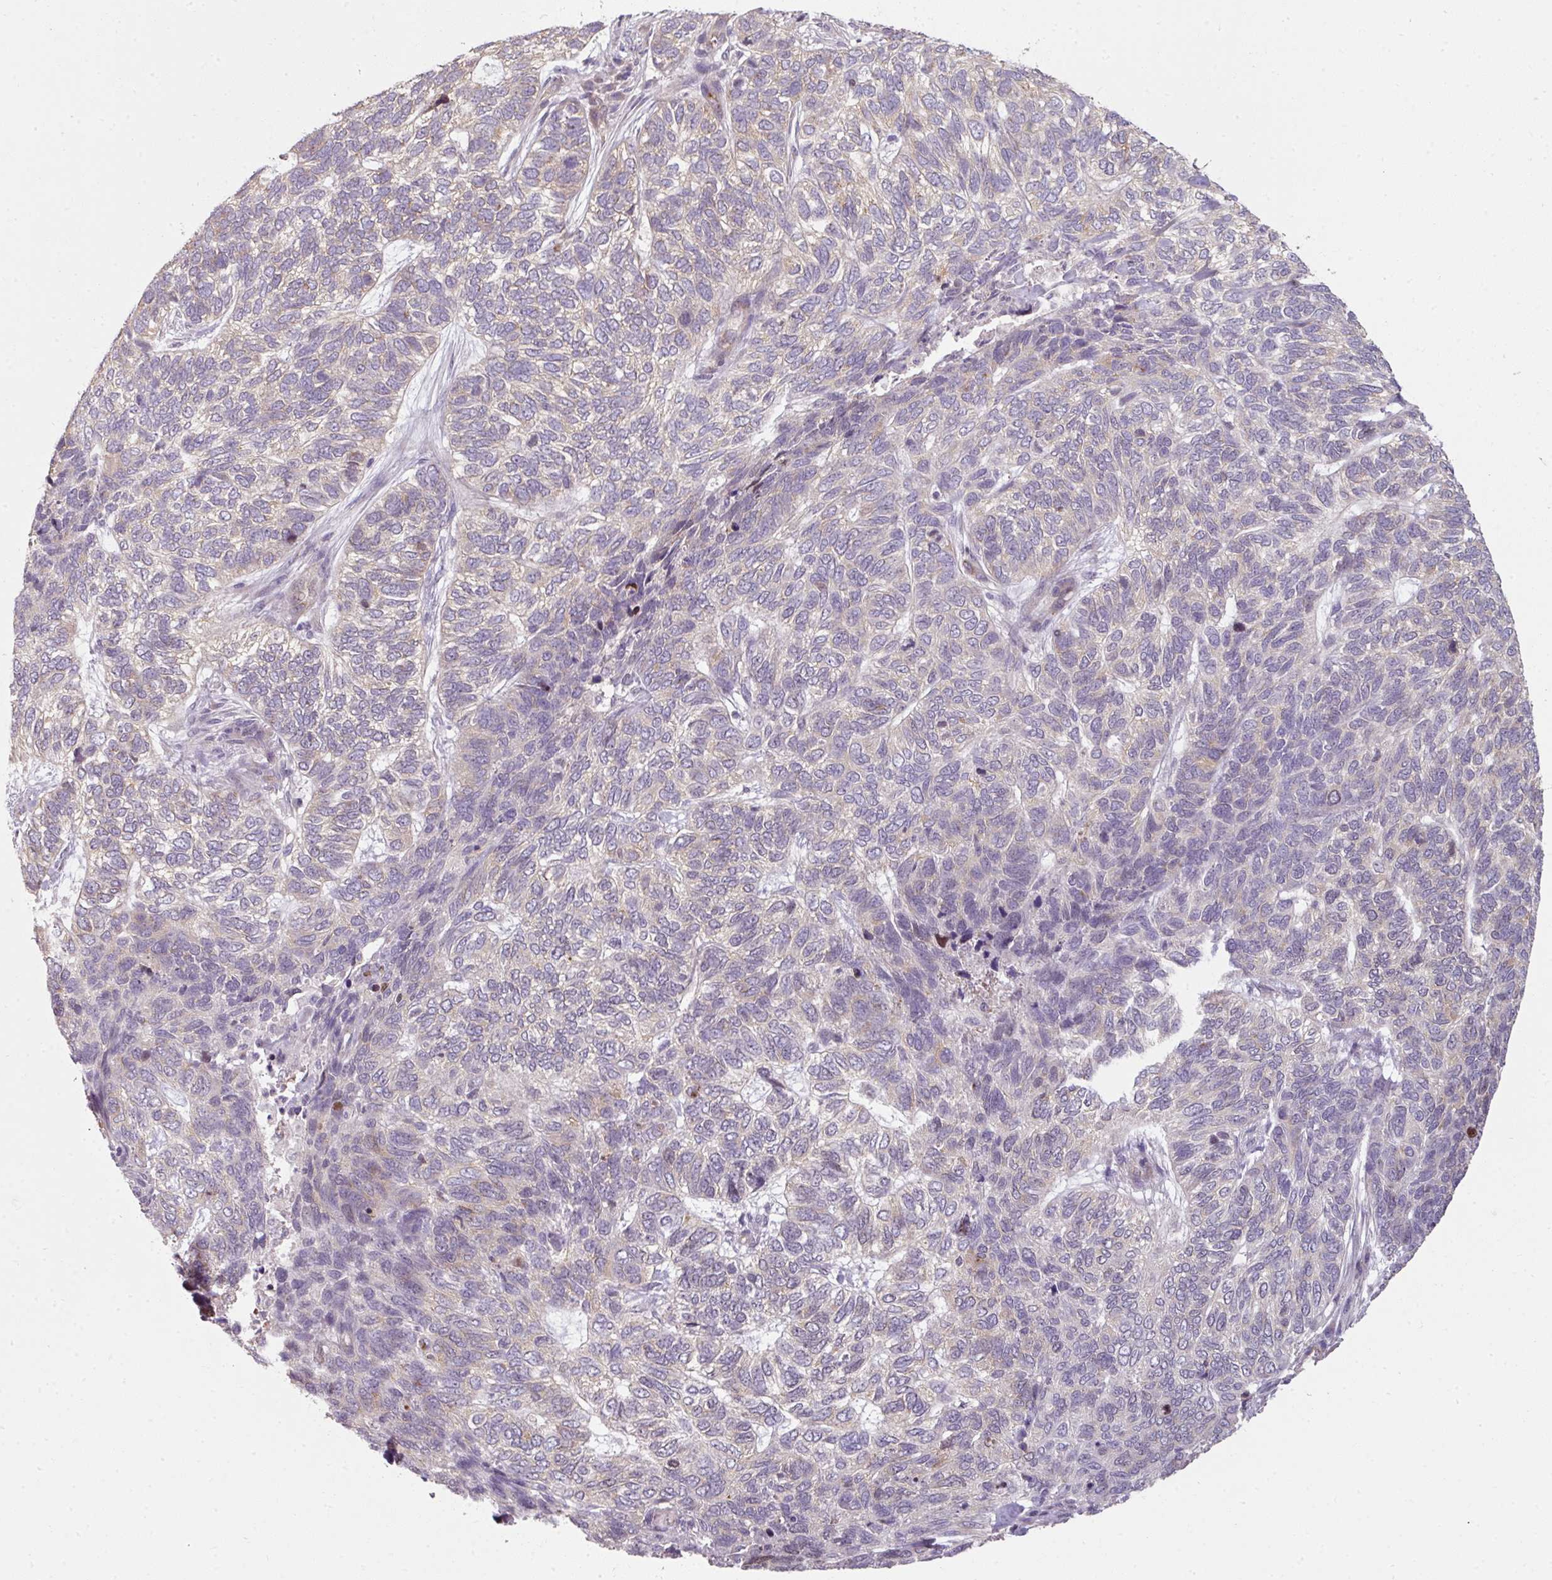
{"staining": {"intensity": "weak", "quantity": "<25%", "location": "cytoplasmic/membranous"}, "tissue": "skin cancer", "cell_type": "Tumor cells", "image_type": "cancer", "snomed": [{"axis": "morphology", "description": "Basal cell carcinoma"}, {"axis": "topography", "description": "Skin"}], "caption": "Immunohistochemistry histopathology image of skin cancer stained for a protein (brown), which displays no expression in tumor cells.", "gene": "C19orf33", "patient": {"sex": "female", "age": 65}}